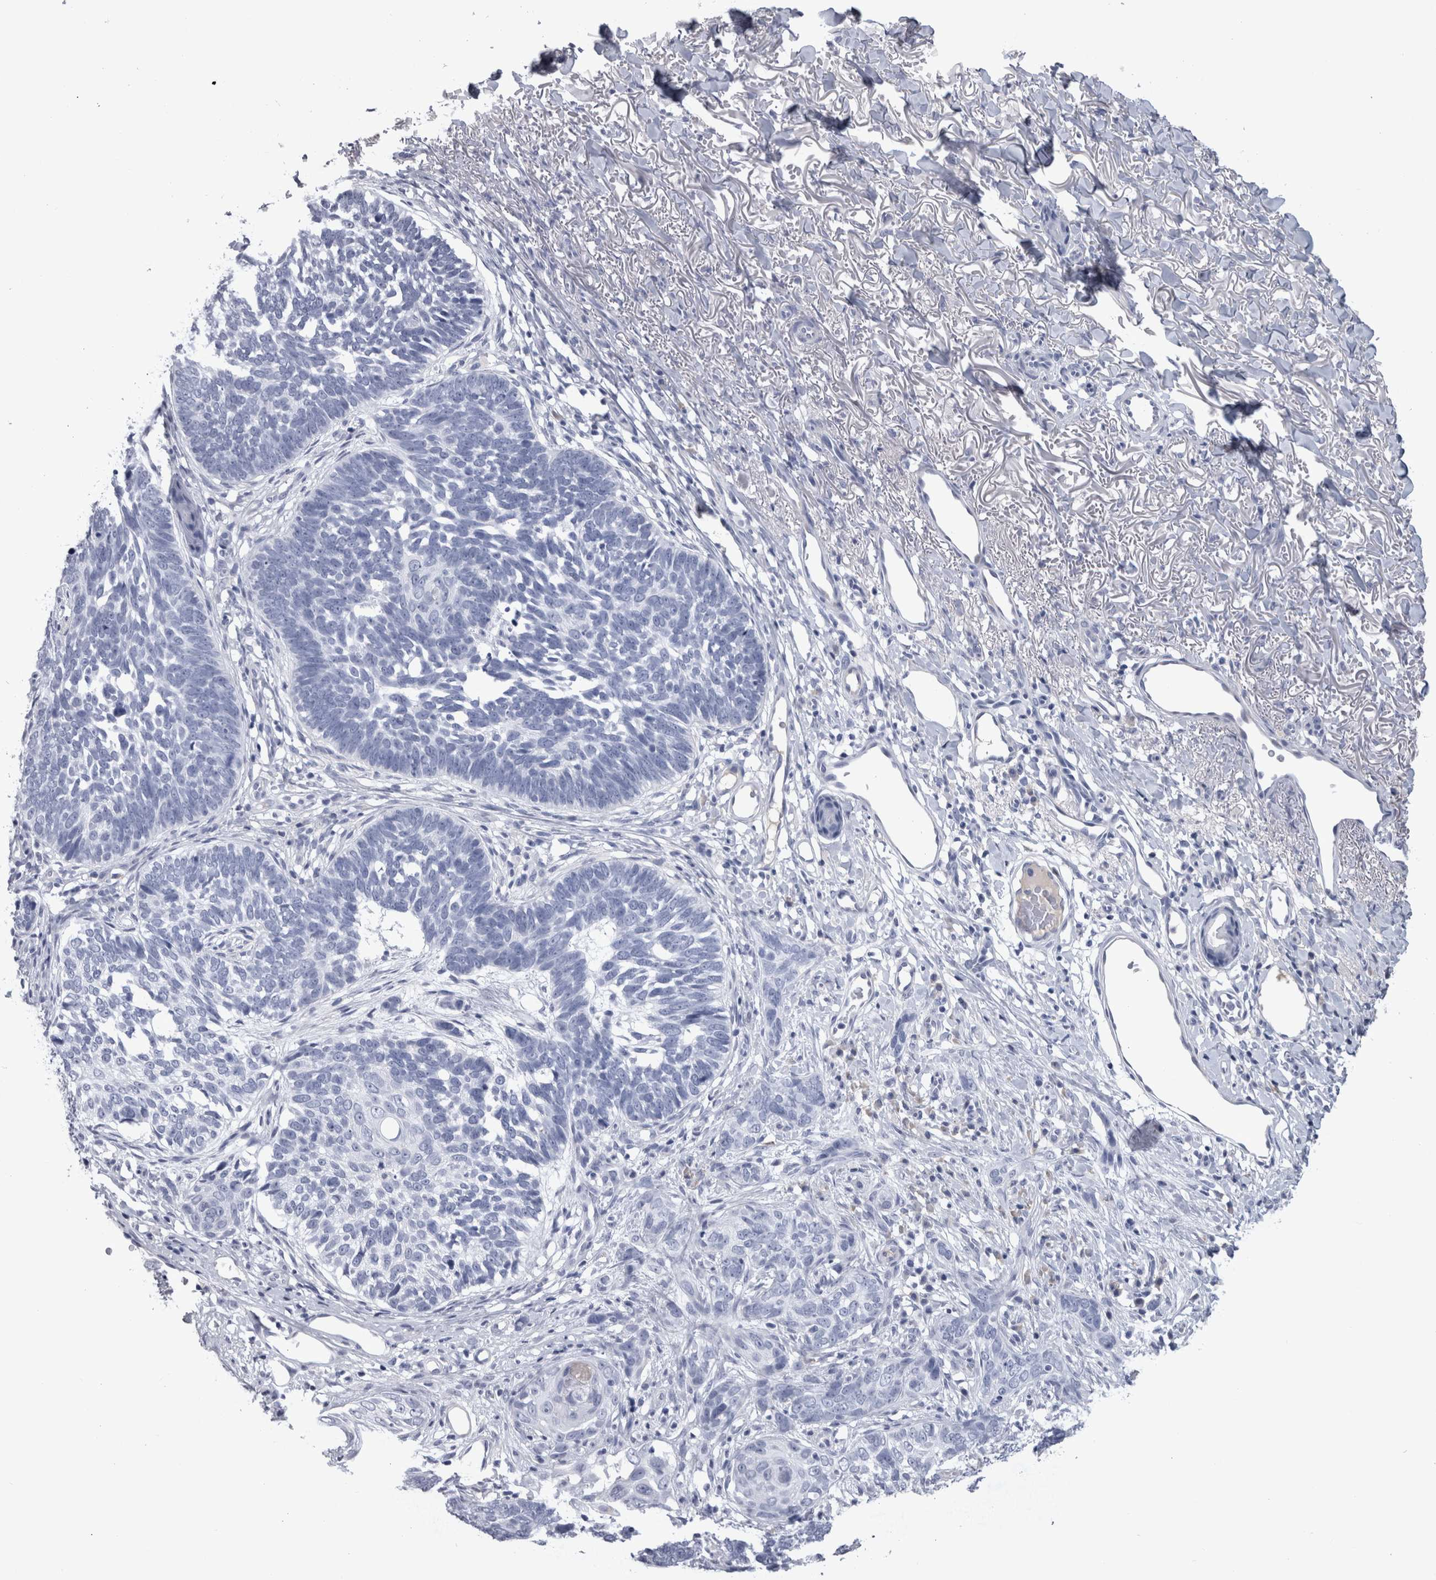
{"staining": {"intensity": "negative", "quantity": "none", "location": "none"}, "tissue": "skin cancer", "cell_type": "Tumor cells", "image_type": "cancer", "snomed": [{"axis": "morphology", "description": "Normal tissue, NOS"}, {"axis": "morphology", "description": "Basal cell carcinoma"}, {"axis": "topography", "description": "Skin"}], "caption": "Immunohistochemical staining of basal cell carcinoma (skin) shows no significant positivity in tumor cells. (DAB immunohistochemistry (IHC) visualized using brightfield microscopy, high magnification).", "gene": "PAX5", "patient": {"sex": "male", "age": 77}}